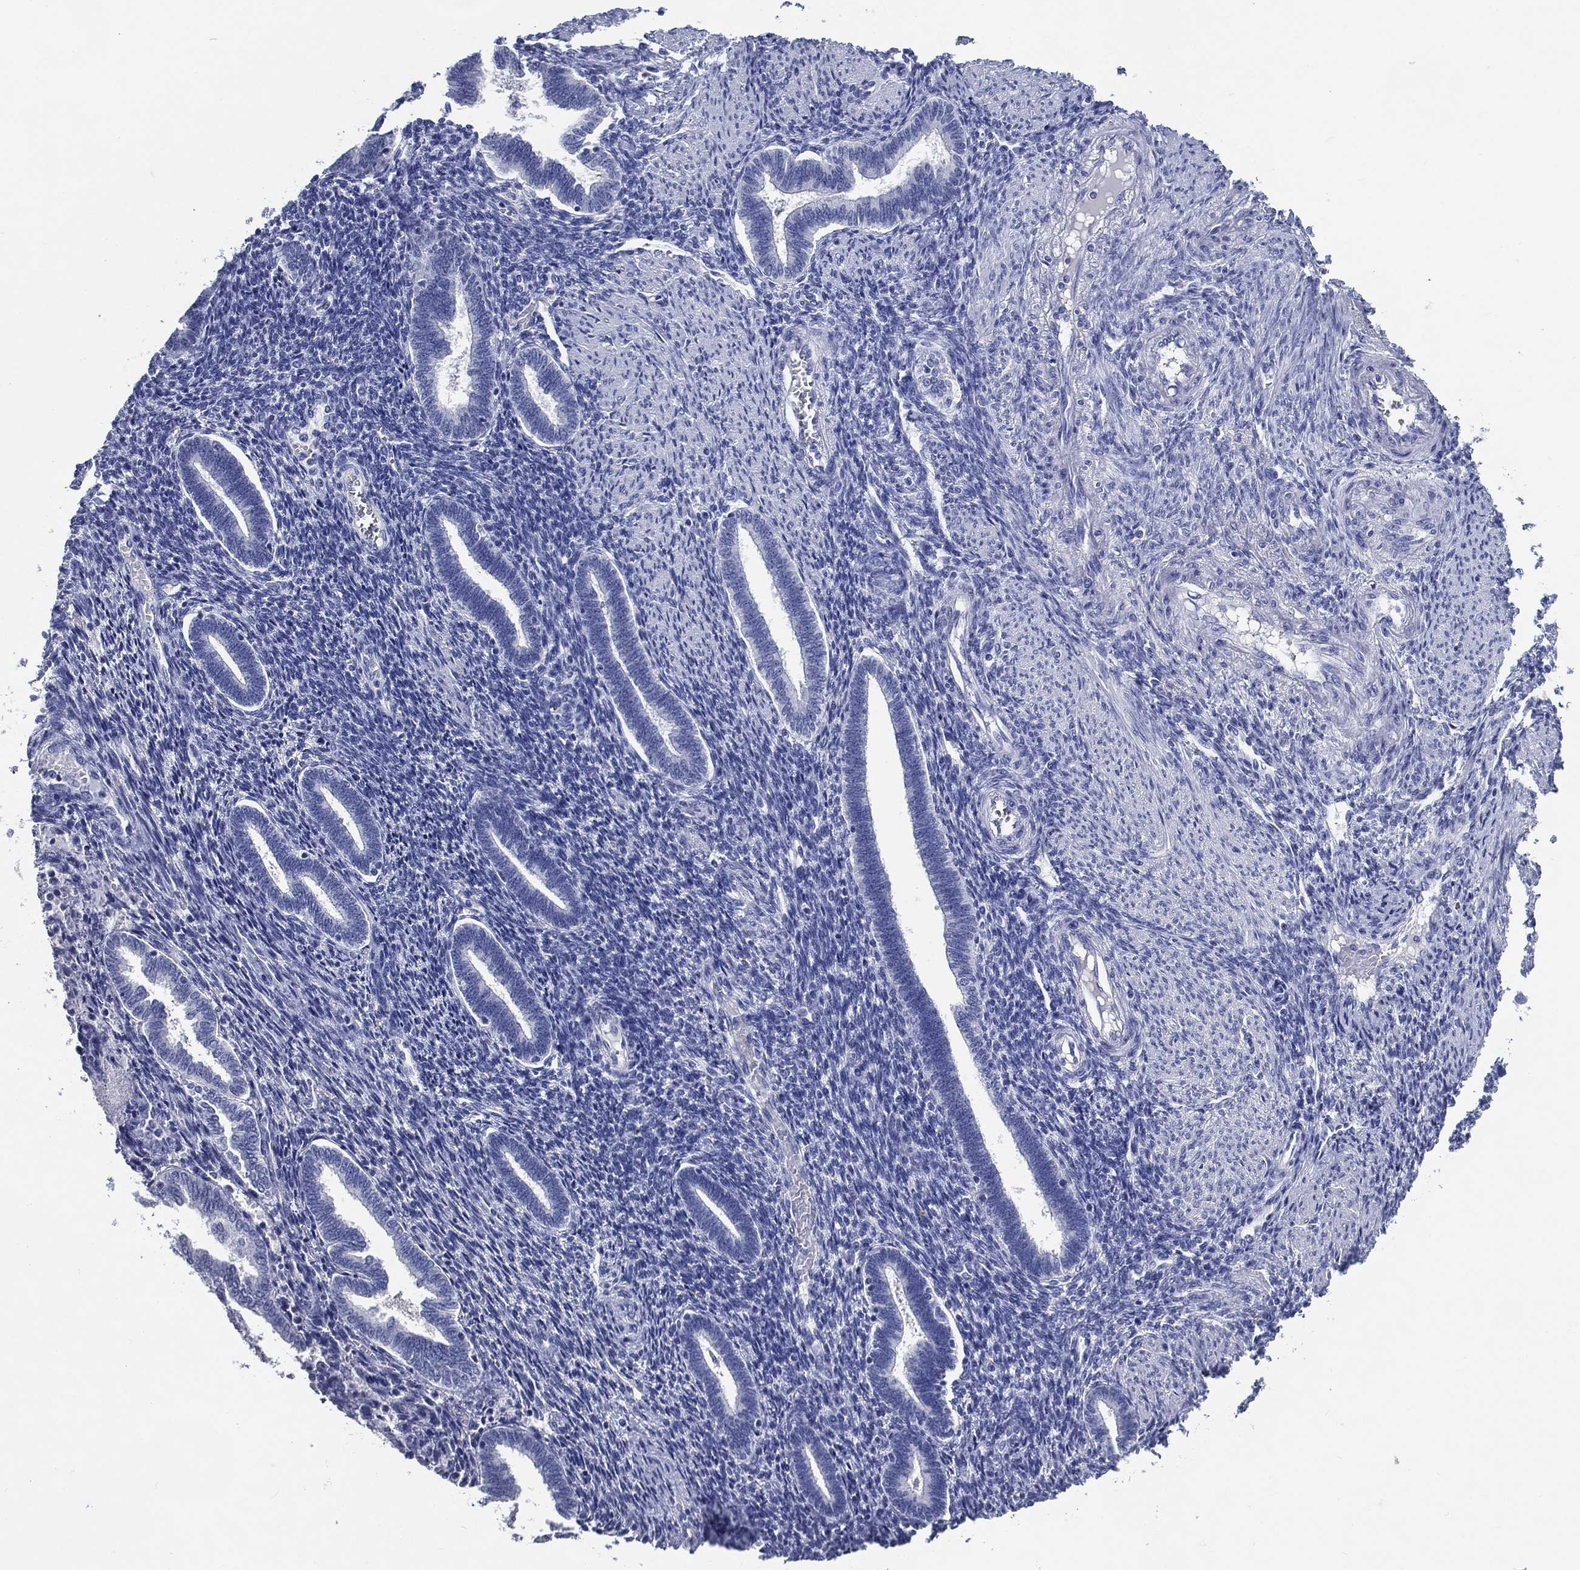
{"staining": {"intensity": "negative", "quantity": "none", "location": "none"}, "tissue": "endometrium", "cell_type": "Cells in endometrial stroma", "image_type": "normal", "snomed": [{"axis": "morphology", "description": "Normal tissue, NOS"}, {"axis": "topography", "description": "Endometrium"}], "caption": "A high-resolution micrograph shows immunohistochemistry staining of benign endometrium, which shows no significant staining in cells in endometrial stroma.", "gene": "ACE2", "patient": {"sex": "female", "age": 42}}